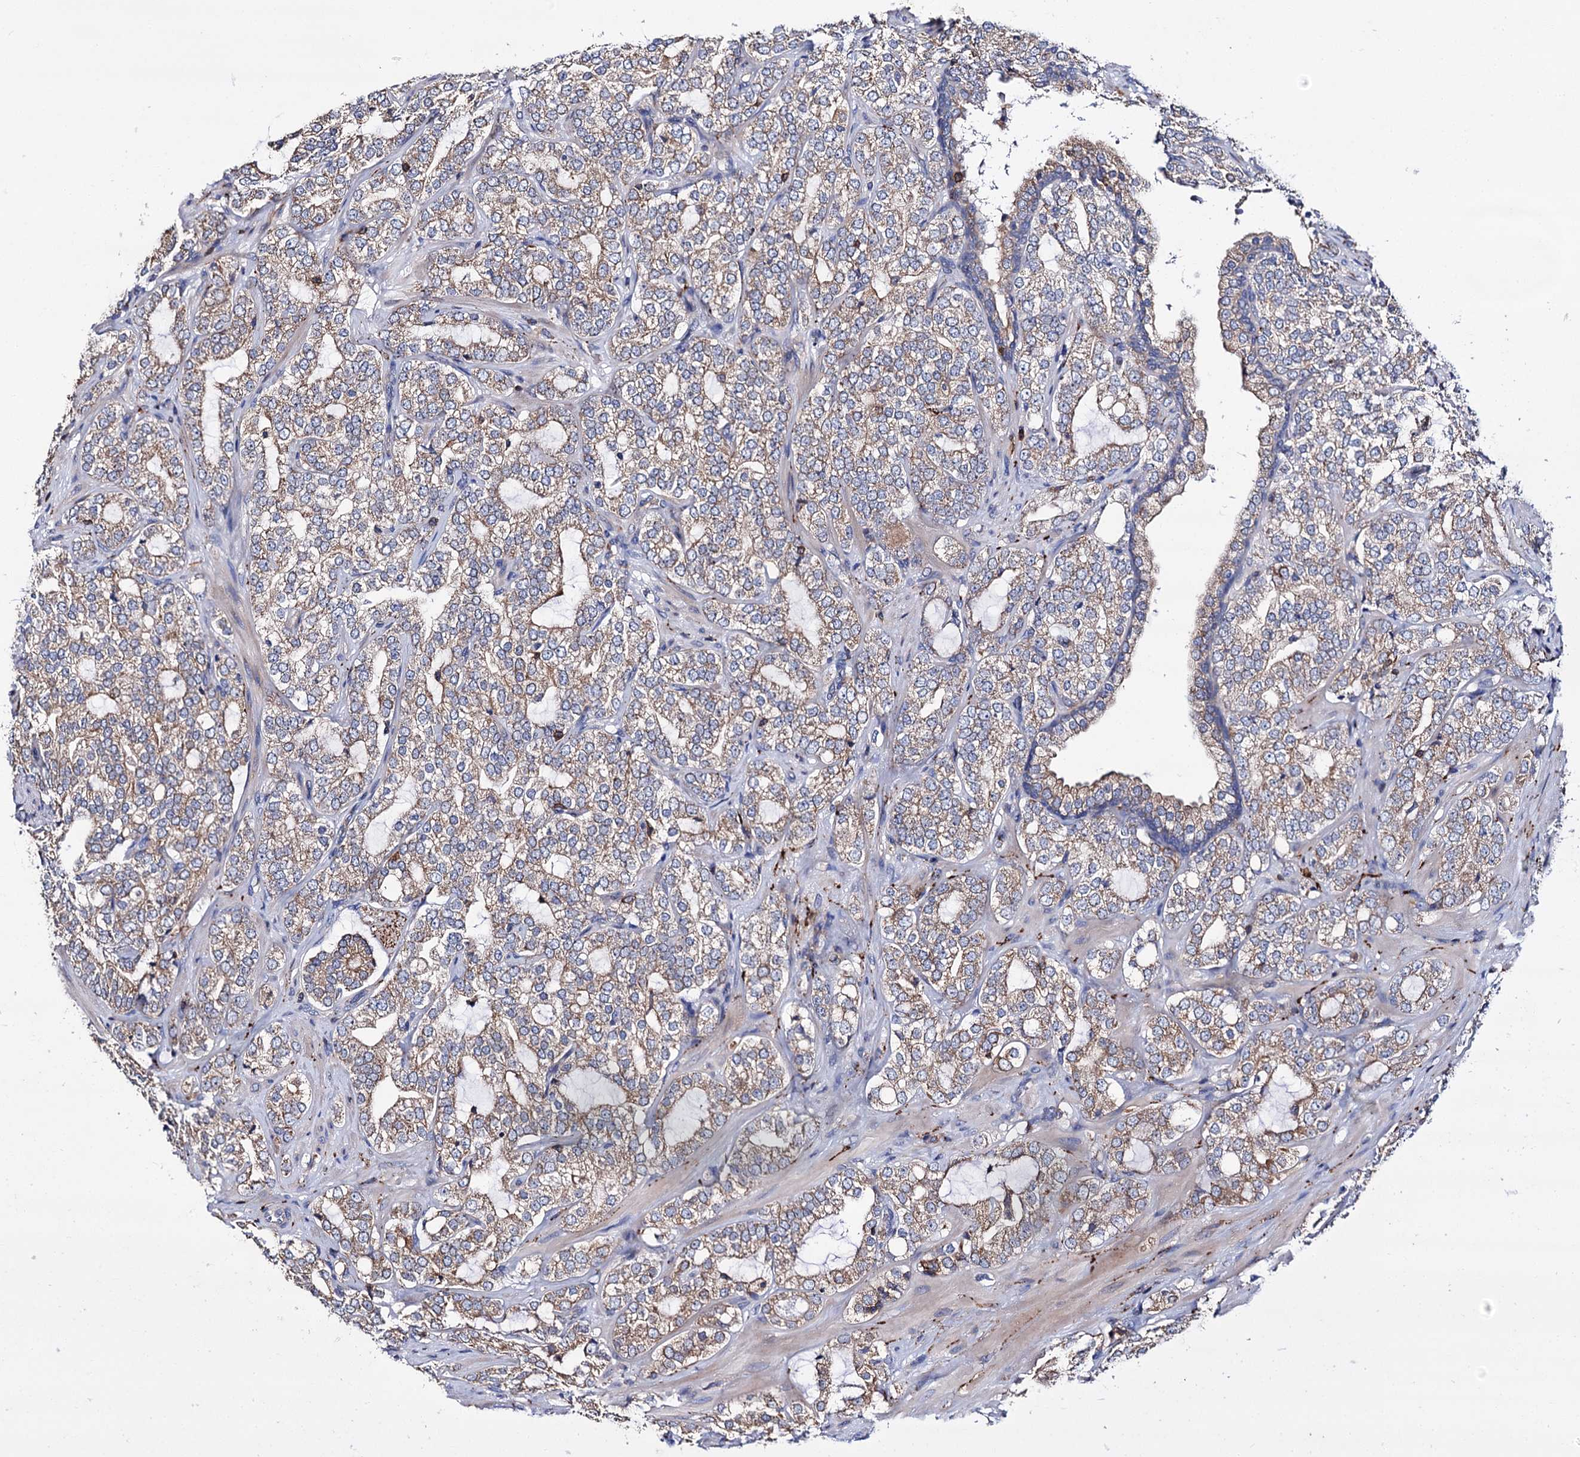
{"staining": {"intensity": "moderate", "quantity": ">75%", "location": "cytoplasmic/membranous"}, "tissue": "prostate cancer", "cell_type": "Tumor cells", "image_type": "cancer", "snomed": [{"axis": "morphology", "description": "Adenocarcinoma, High grade"}, {"axis": "topography", "description": "Prostate"}], "caption": "IHC photomicrograph of neoplastic tissue: human prostate adenocarcinoma (high-grade) stained using immunohistochemistry (IHC) displays medium levels of moderate protein expression localized specifically in the cytoplasmic/membranous of tumor cells, appearing as a cytoplasmic/membranous brown color.", "gene": "UBASH3B", "patient": {"sex": "male", "age": 64}}